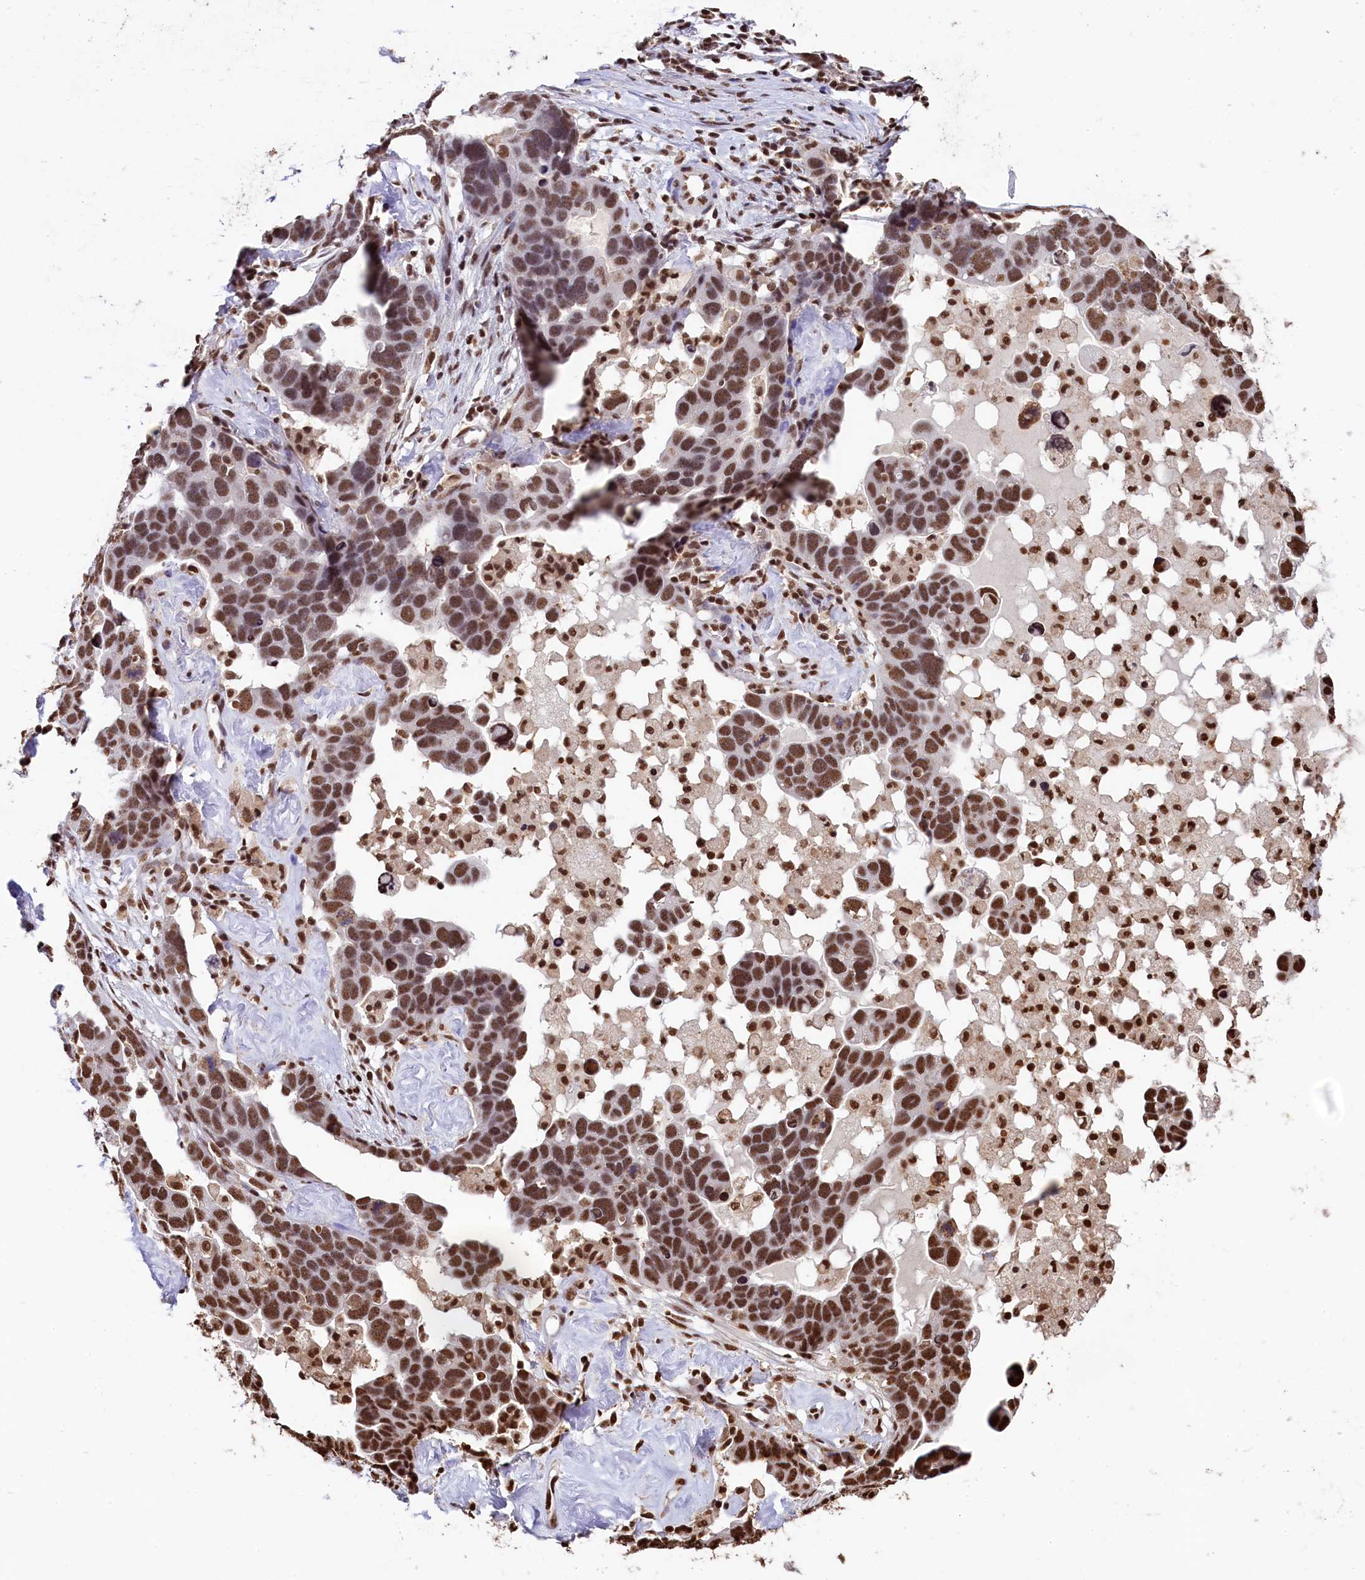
{"staining": {"intensity": "strong", "quantity": ">75%", "location": "nuclear"}, "tissue": "ovarian cancer", "cell_type": "Tumor cells", "image_type": "cancer", "snomed": [{"axis": "morphology", "description": "Cystadenocarcinoma, serous, NOS"}, {"axis": "topography", "description": "Ovary"}], "caption": "Protein staining shows strong nuclear positivity in about >75% of tumor cells in ovarian cancer. The protein of interest is shown in brown color, while the nuclei are stained blue.", "gene": "SNRPD2", "patient": {"sex": "female", "age": 54}}